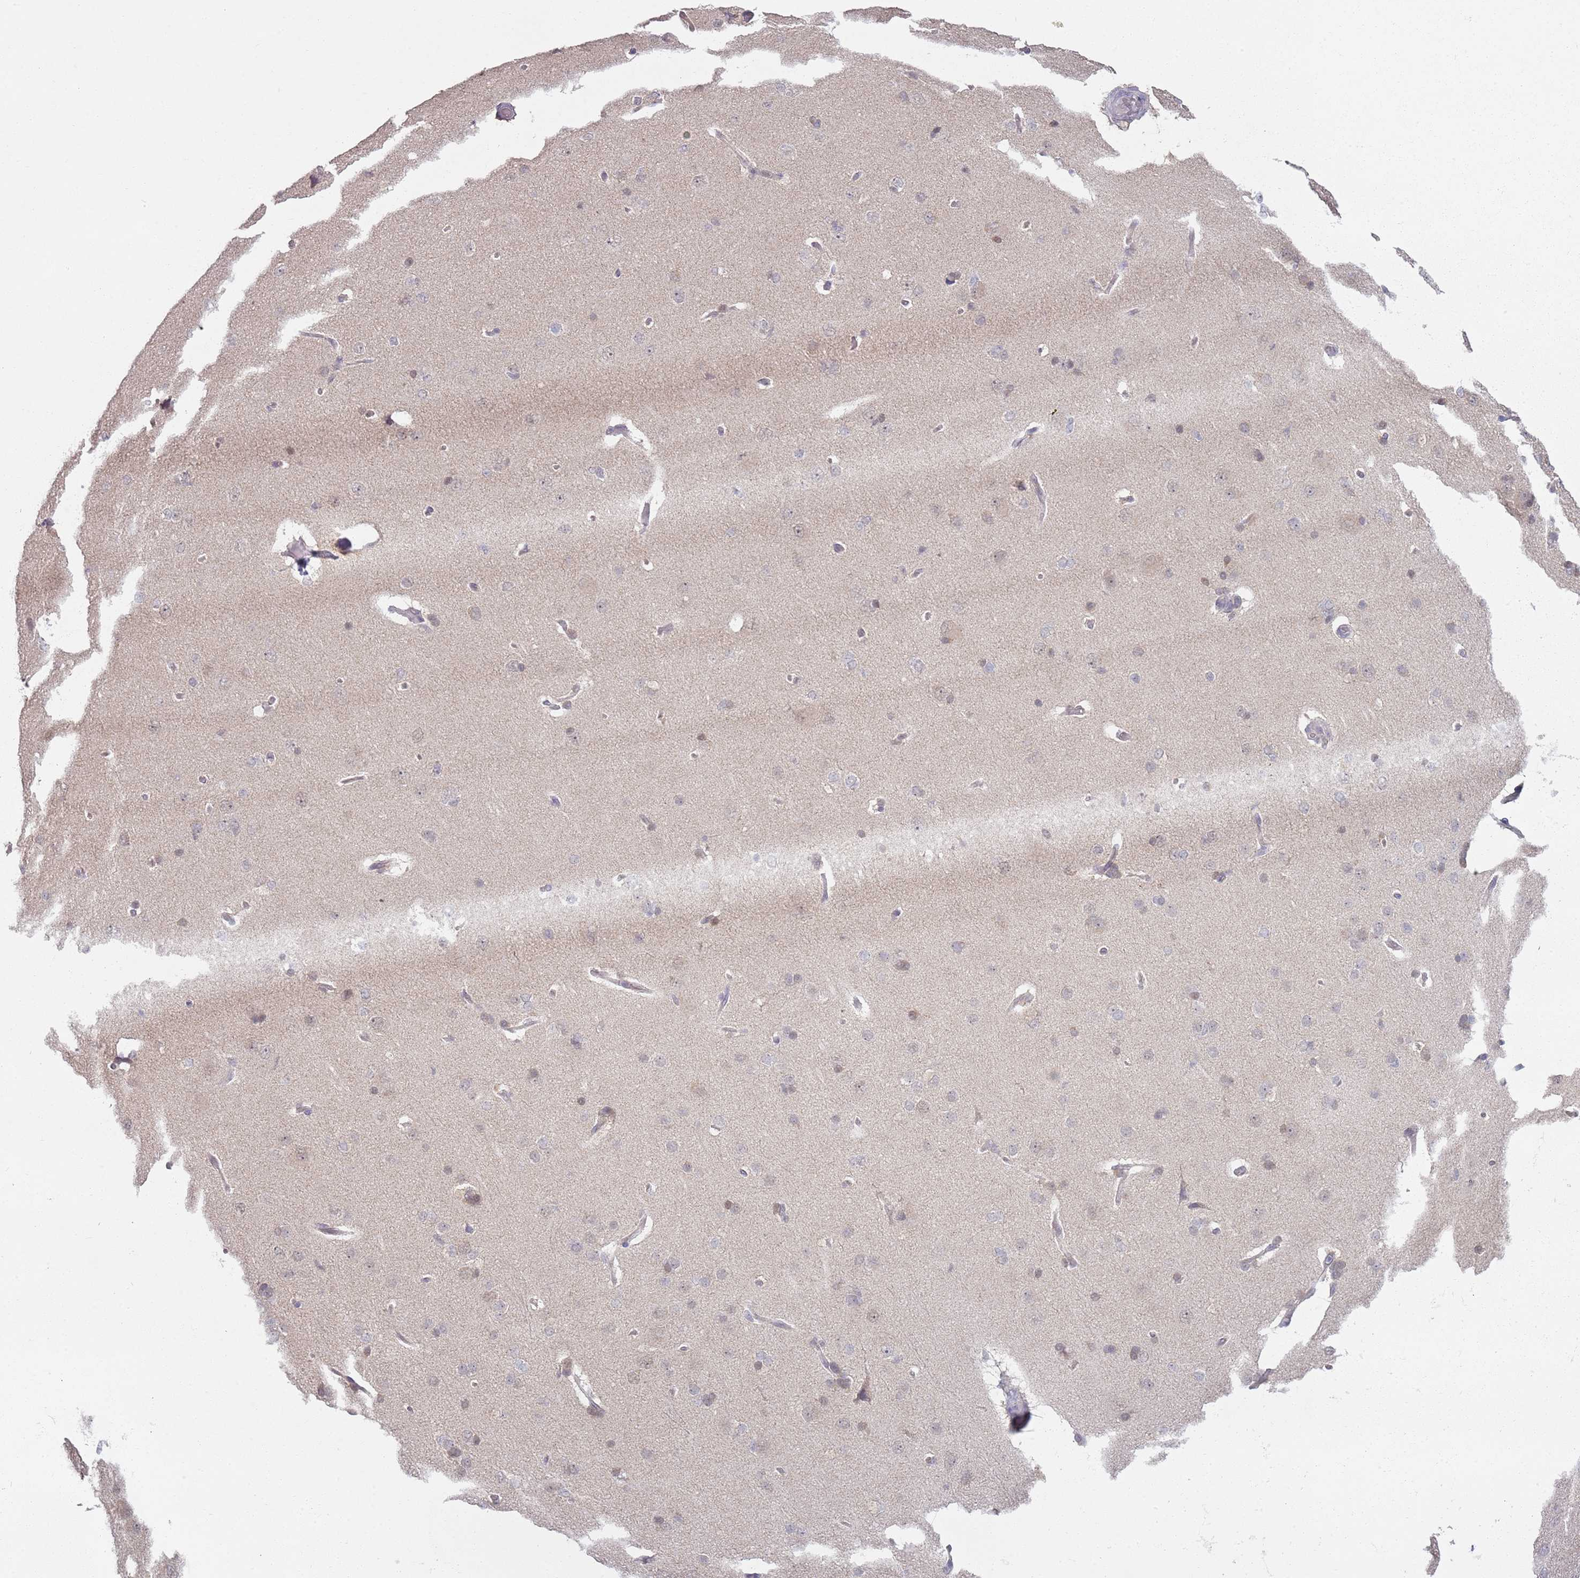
{"staining": {"intensity": "negative", "quantity": "none", "location": "none"}, "tissue": "cerebral cortex", "cell_type": "Endothelial cells", "image_type": "normal", "snomed": [{"axis": "morphology", "description": "Normal tissue, NOS"}, {"axis": "topography", "description": "Cerebral cortex"}], "caption": "The photomicrograph displays no staining of endothelial cells in normal cerebral cortex. (Stains: DAB immunohistochemistry with hematoxylin counter stain, Microscopy: brightfield microscopy at high magnification).", "gene": "SMARCAL1", "patient": {"sex": "male", "age": 62}}